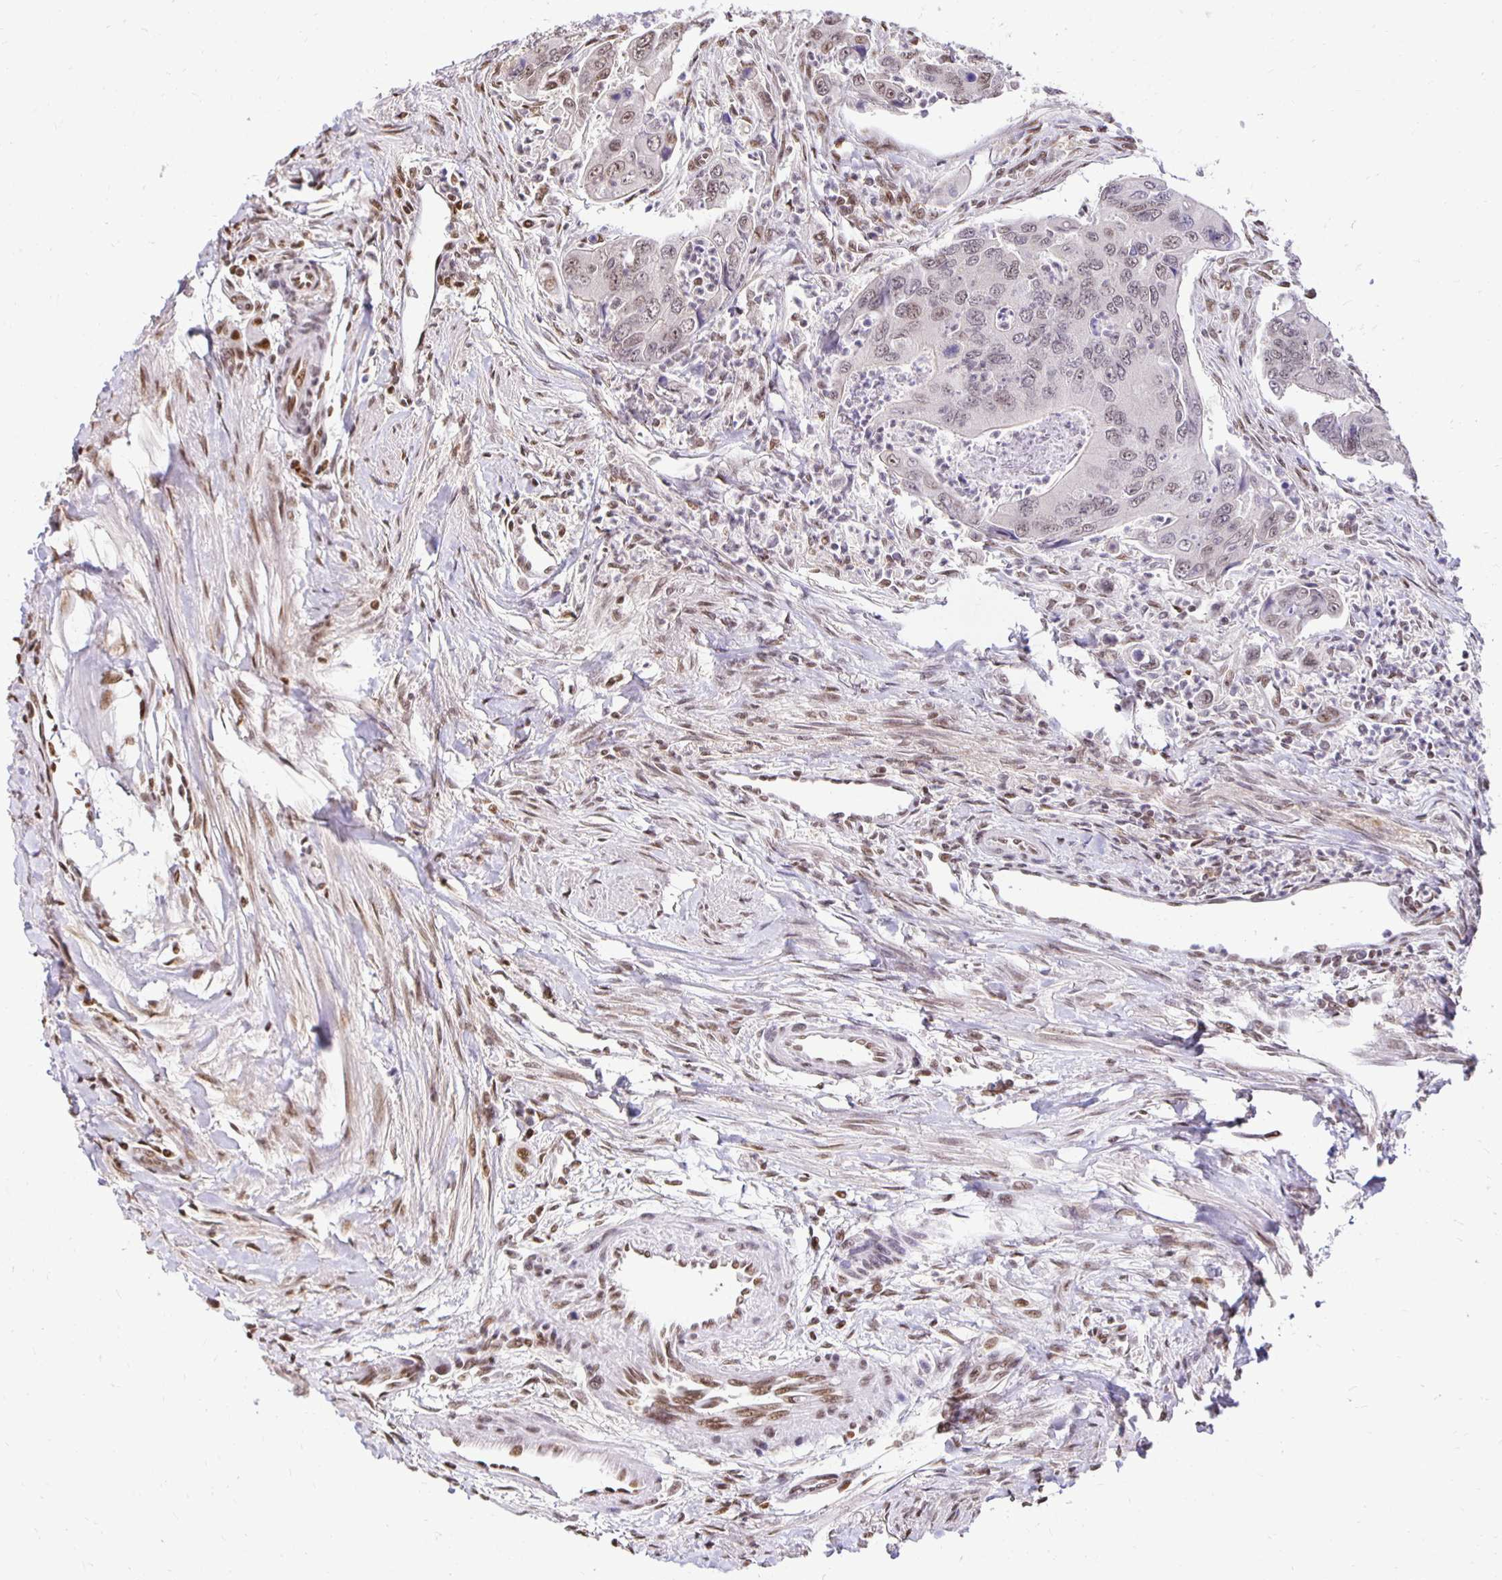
{"staining": {"intensity": "moderate", "quantity": "25%-75%", "location": "nuclear"}, "tissue": "colorectal cancer", "cell_type": "Tumor cells", "image_type": "cancer", "snomed": [{"axis": "morphology", "description": "Adenocarcinoma, NOS"}, {"axis": "topography", "description": "Colon"}], "caption": "A brown stain shows moderate nuclear expression of a protein in human adenocarcinoma (colorectal) tumor cells.", "gene": "ZNF579", "patient": {"sex": "female", "age": 67}}